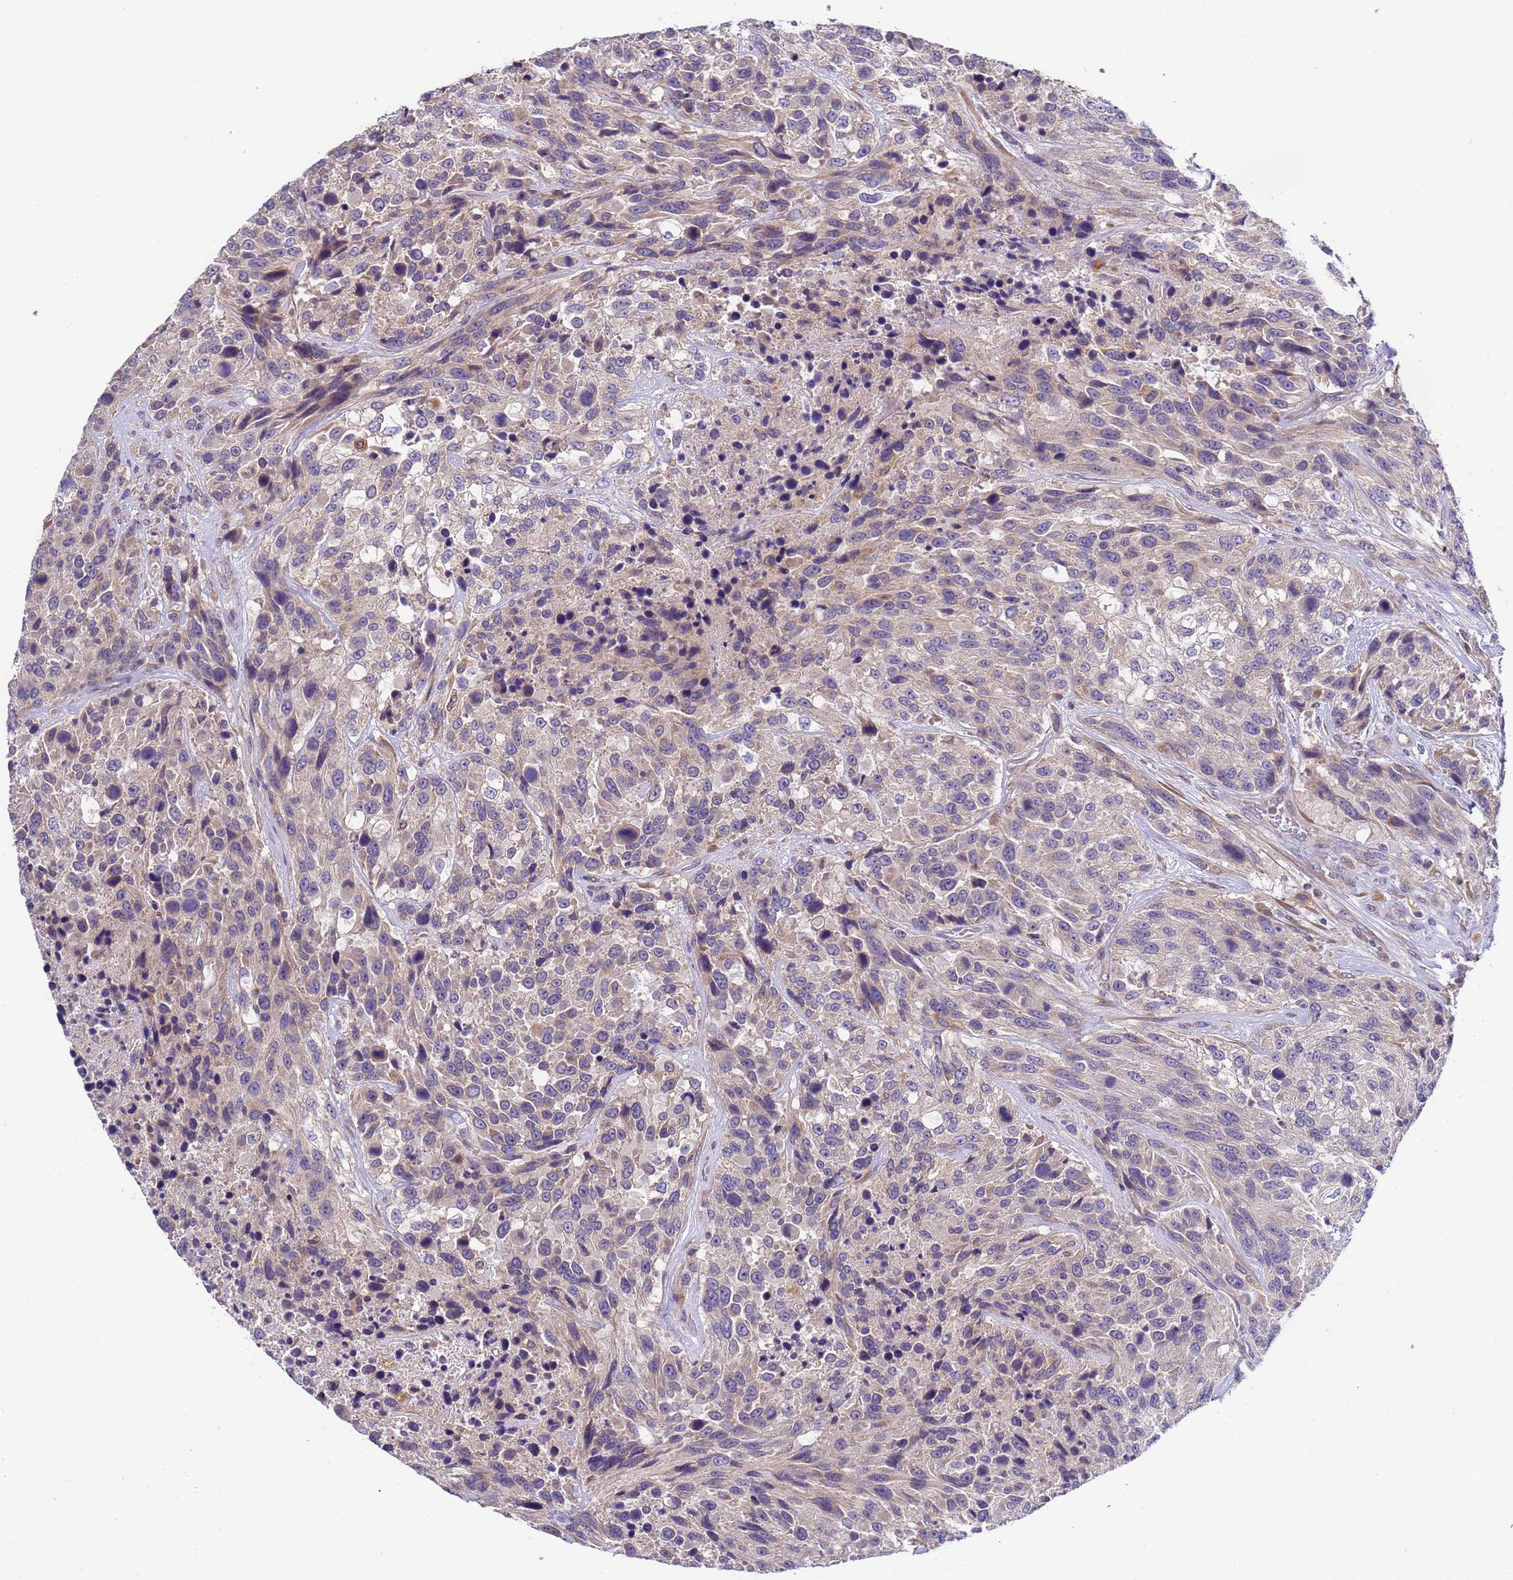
{"staining": {"intensity": "weak", "quantity": "25%-75%", "location": "cytoplasmic/membranous"}, "tissue": "urothelial cancer", "cell_type": "Tumor cells", "image_type": "cancer", "snomed": [{"axis": "morphology", "description": "Urothelial carcinoma, High grade"}, {"axis": "topography", "description": "Urinary bladder"}], "caption": "Immunohistochemical staining of human urothelial carcinoma (high-grade) reveals weak cytoplasmic/membranous protein expression in about 25%-75% of tumor cells.", "gene": "ELMOD2", "patient": {"sex": "female", "age": 70}}